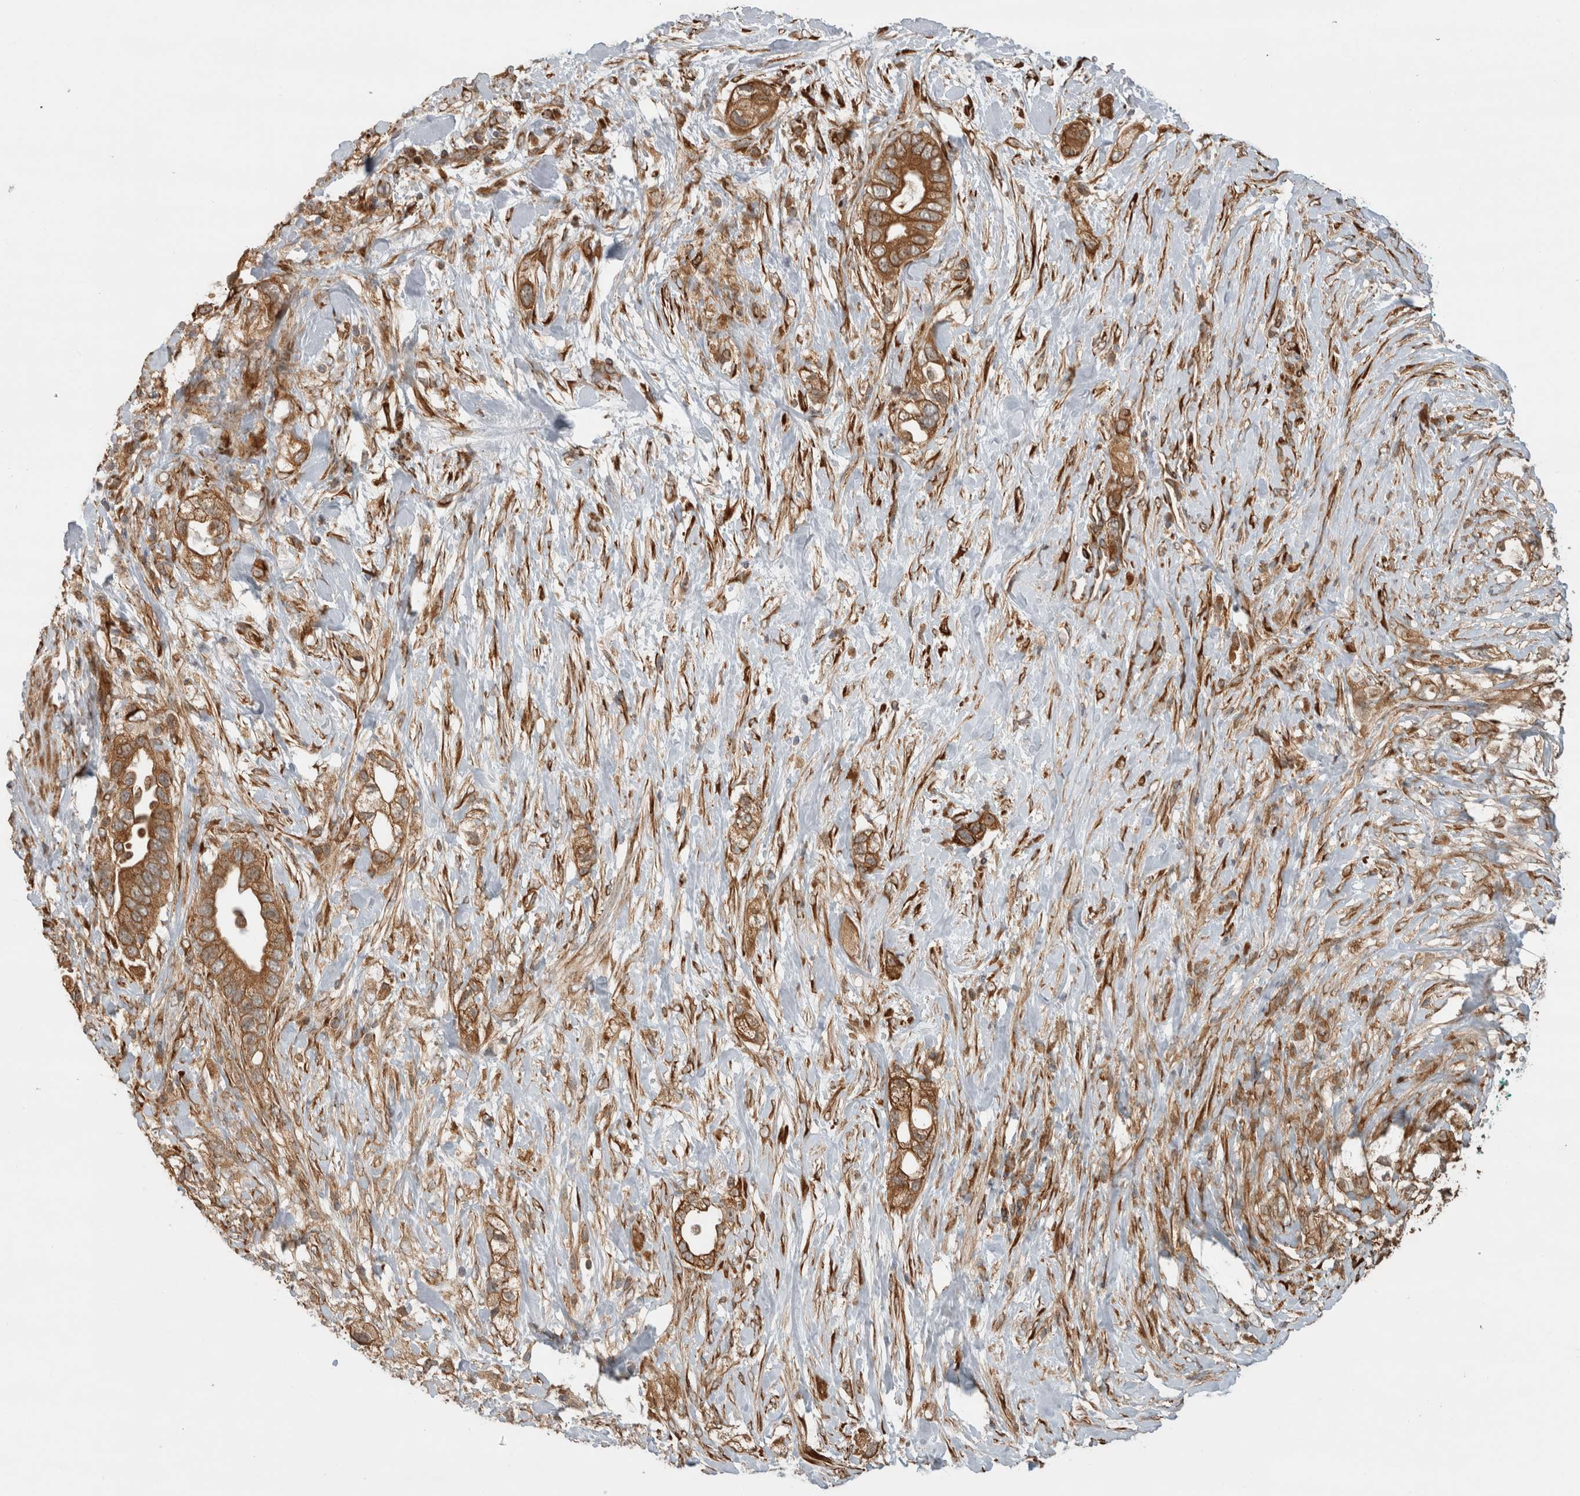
{"staining": {"intensity": "moderate", "quantity": ">75%", "location": "cytoplasmic/membranous"}, "tissue": "pancreatic cancer", "cell_type": "Tumor cells", "image_type": "cancer", "snomed": [{"axis": "morphology", "description": "Adenocarcinoma, NOS"}, {"axis": "topography", "description": "Pancreas"}], "caption": "This photomicrograph shows immunohistochemistry staining of human pancreatic adenocarcinoma, with medium moderate cytoplasmic/membranous expression in about >75% of tumor cells.", "gene": "TUBD1", "patient": {"sex": "male", "age": 53}}